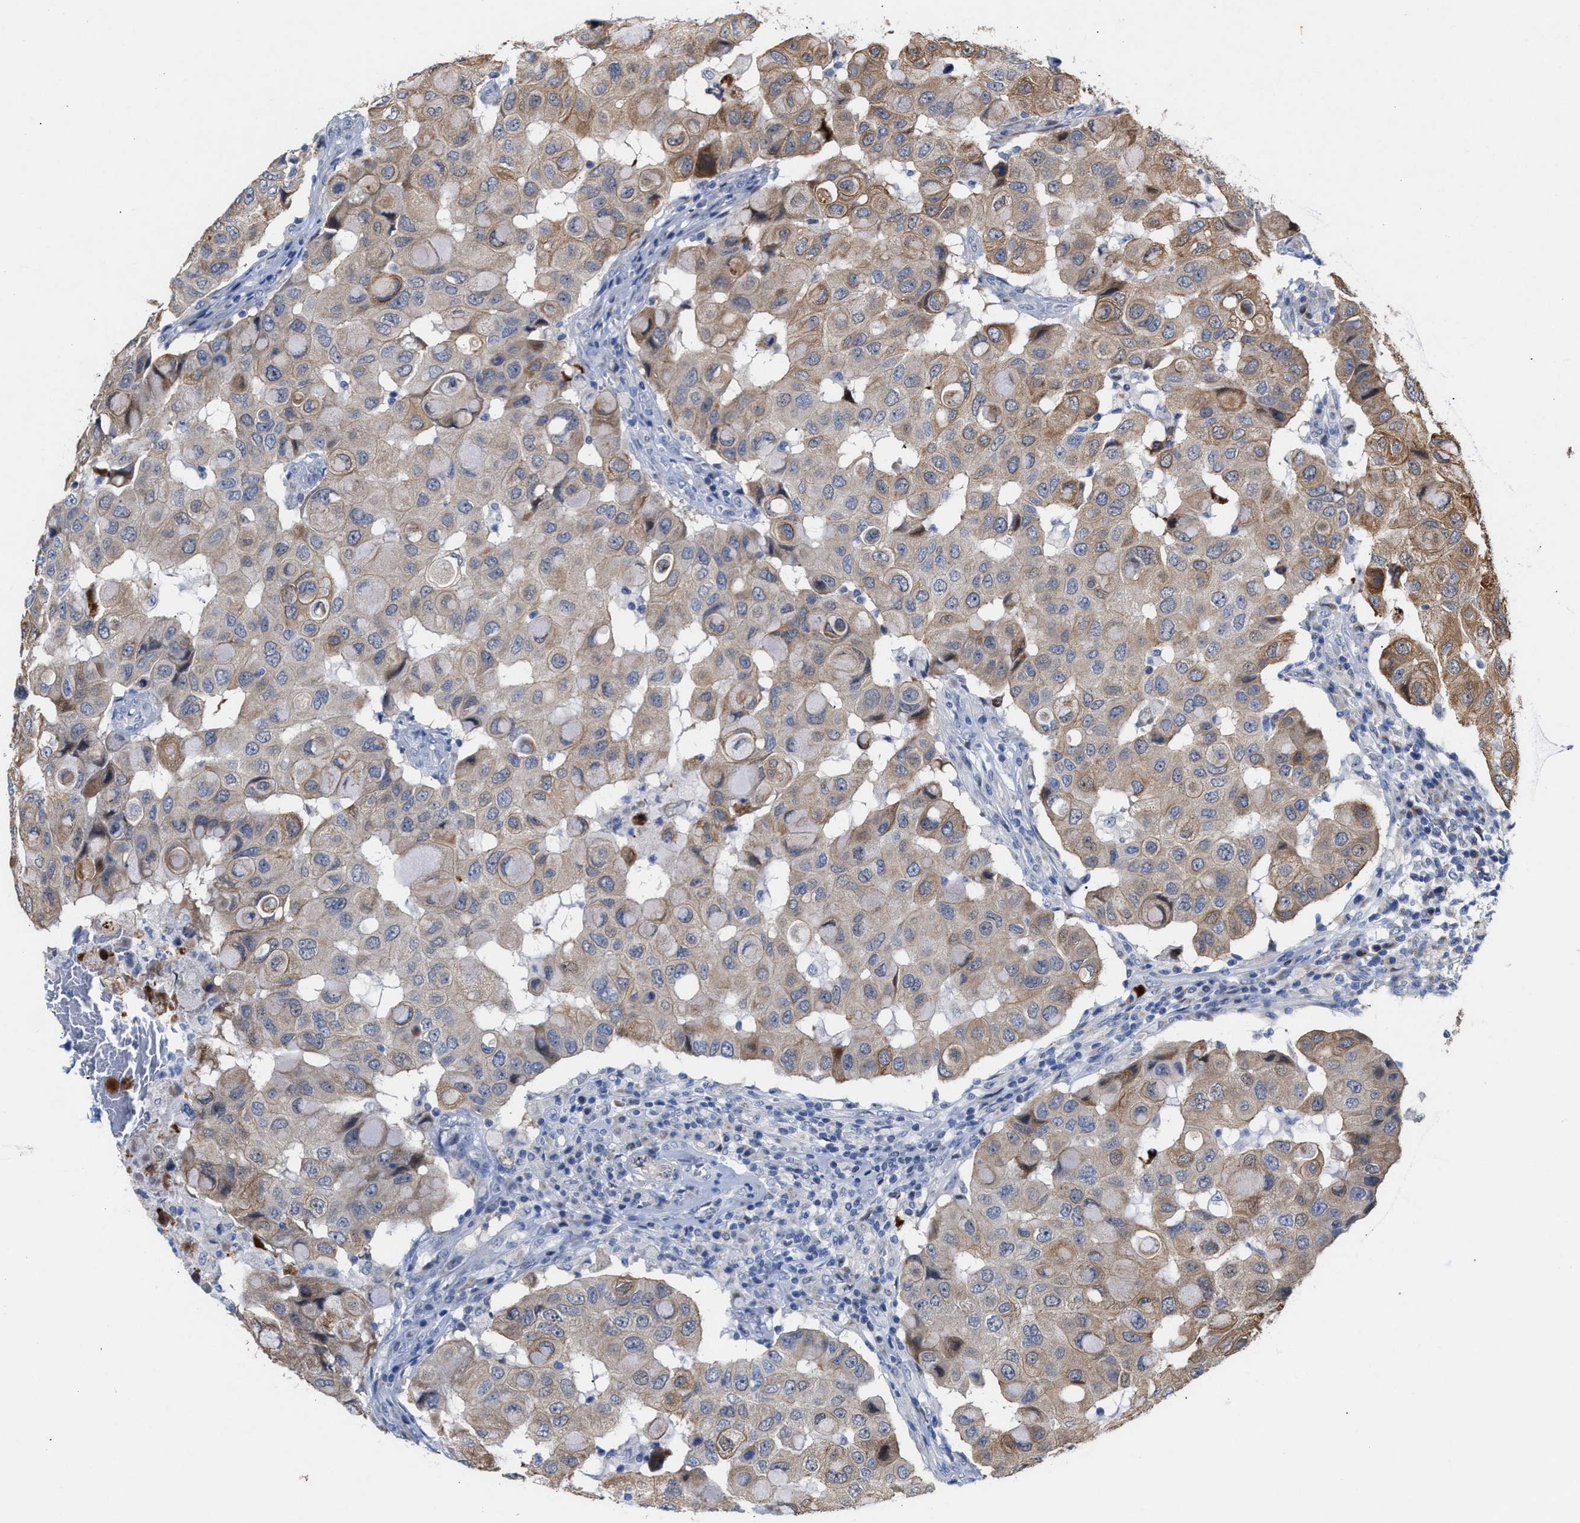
{"staining": {"intensity": "moderate", "quantity": ">75%", "location": "cytoplasmic/membranous"}, "tissue": "breast cancer", "cell_type": "Tumor cells", "image_type": "cancer", "snomed": [{"axis": "morphology", "description": "Duct carcinoma"}, {"axis": "topography", "description": "Breast"}], "caption": "Breast intraductal carcinoma stained for a protein demonstrates moderate cytoplasmic/membranous positivity in tumor cells.", "gene": "JAG1", "patient": {"sex": "female", "age": 27}}